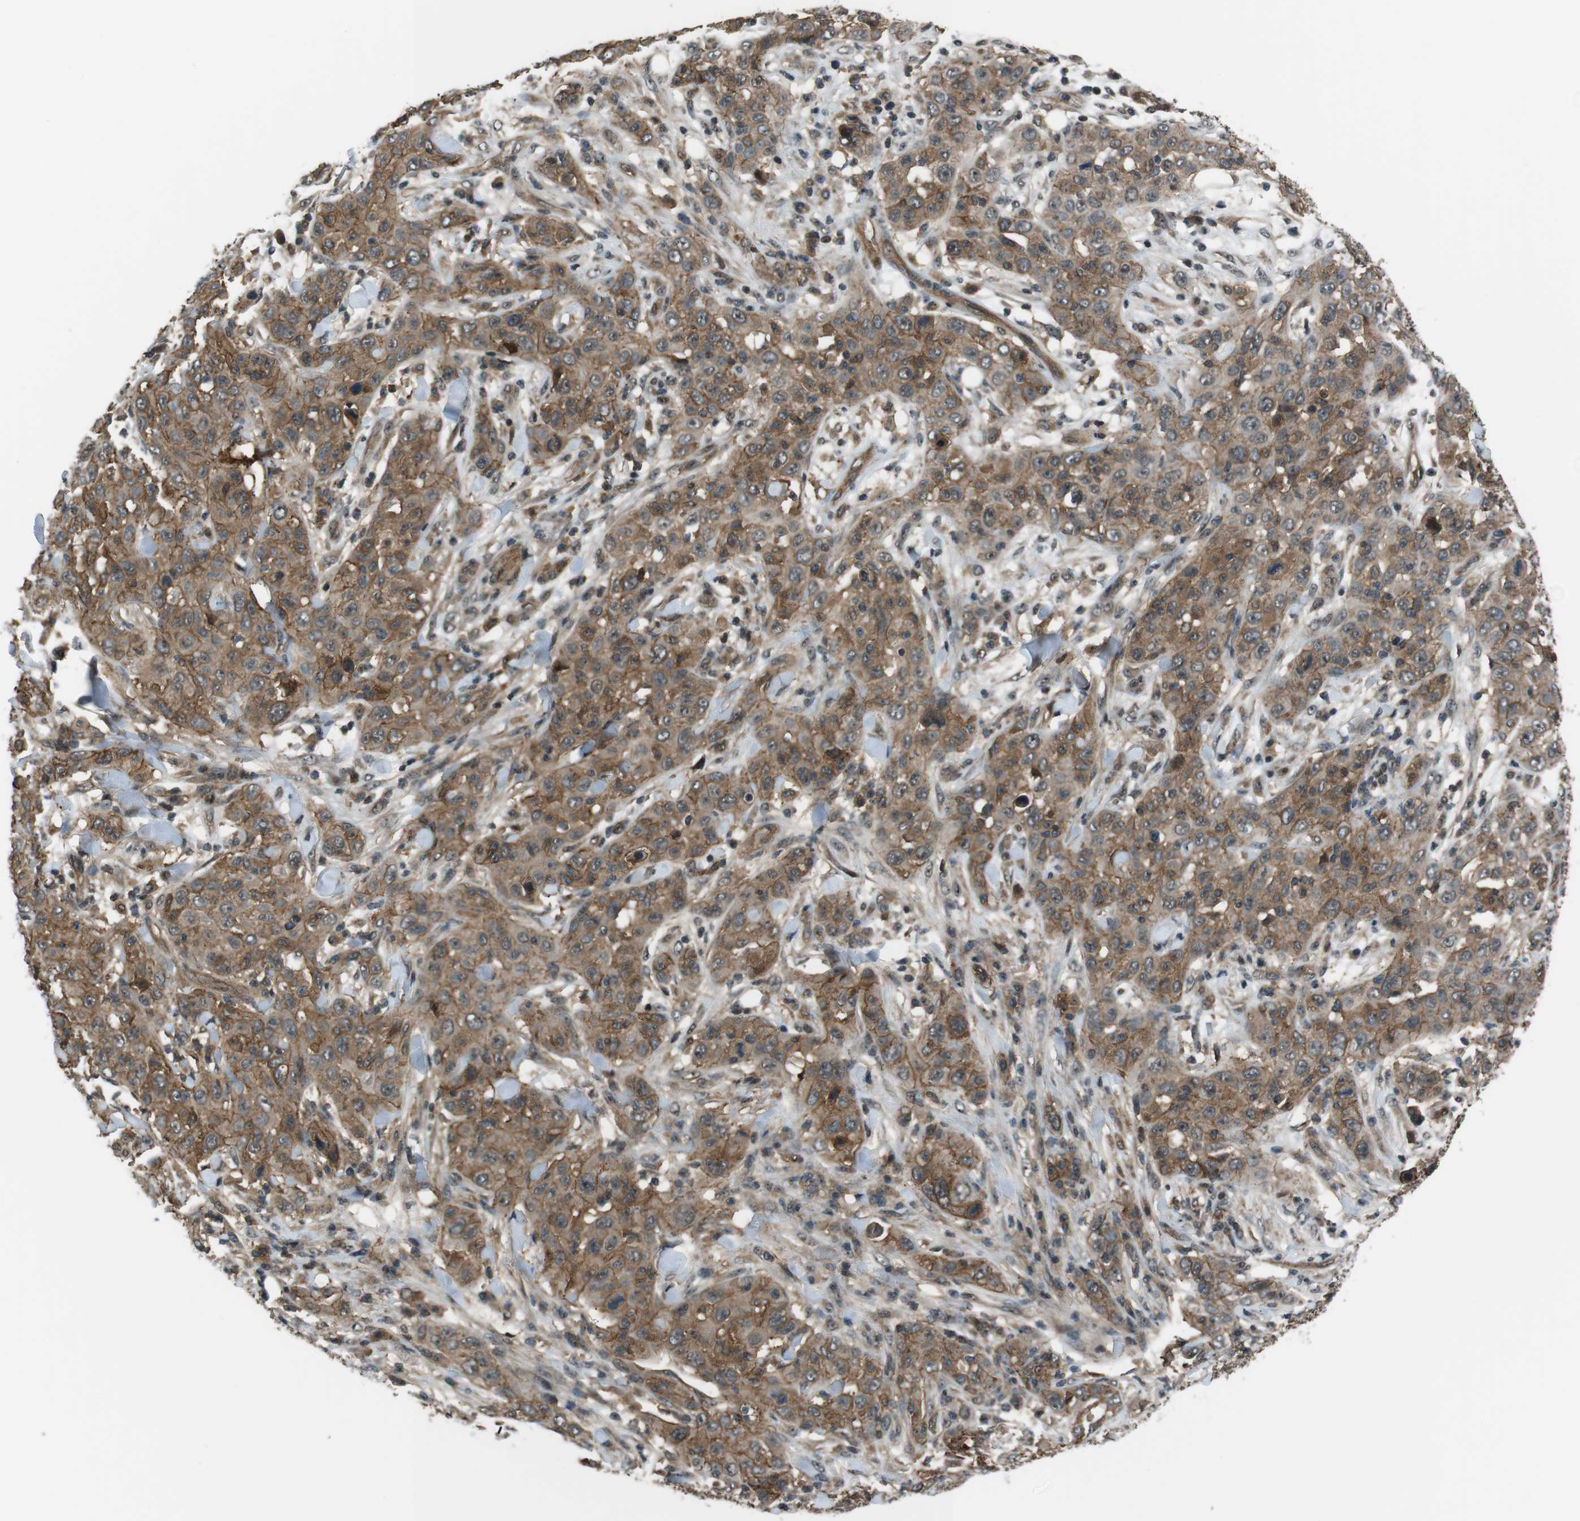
{"staining": {"intensity": "moderate", "quantity": ">75%", "location": "cytoplasmic/membranous"}, "tissue": "skin cancer", "cell_type": "Tumor cells", "image_type": "cancer", "snomed": [{"axis": "morphology", "description": "Squamous cell carcinoma, NOS"}, {"axis": "topography", "description": "Skin"}], "caption": "A high-resolution micrograph shows immunohistochemistry (IHC) staining of skin cancer, which reveals moderate cytoplasmic/membranous staining in approximately >75% of tumor cells.", "gene": "TIAM2", "patient": {"sex": "female", "age": 88}}